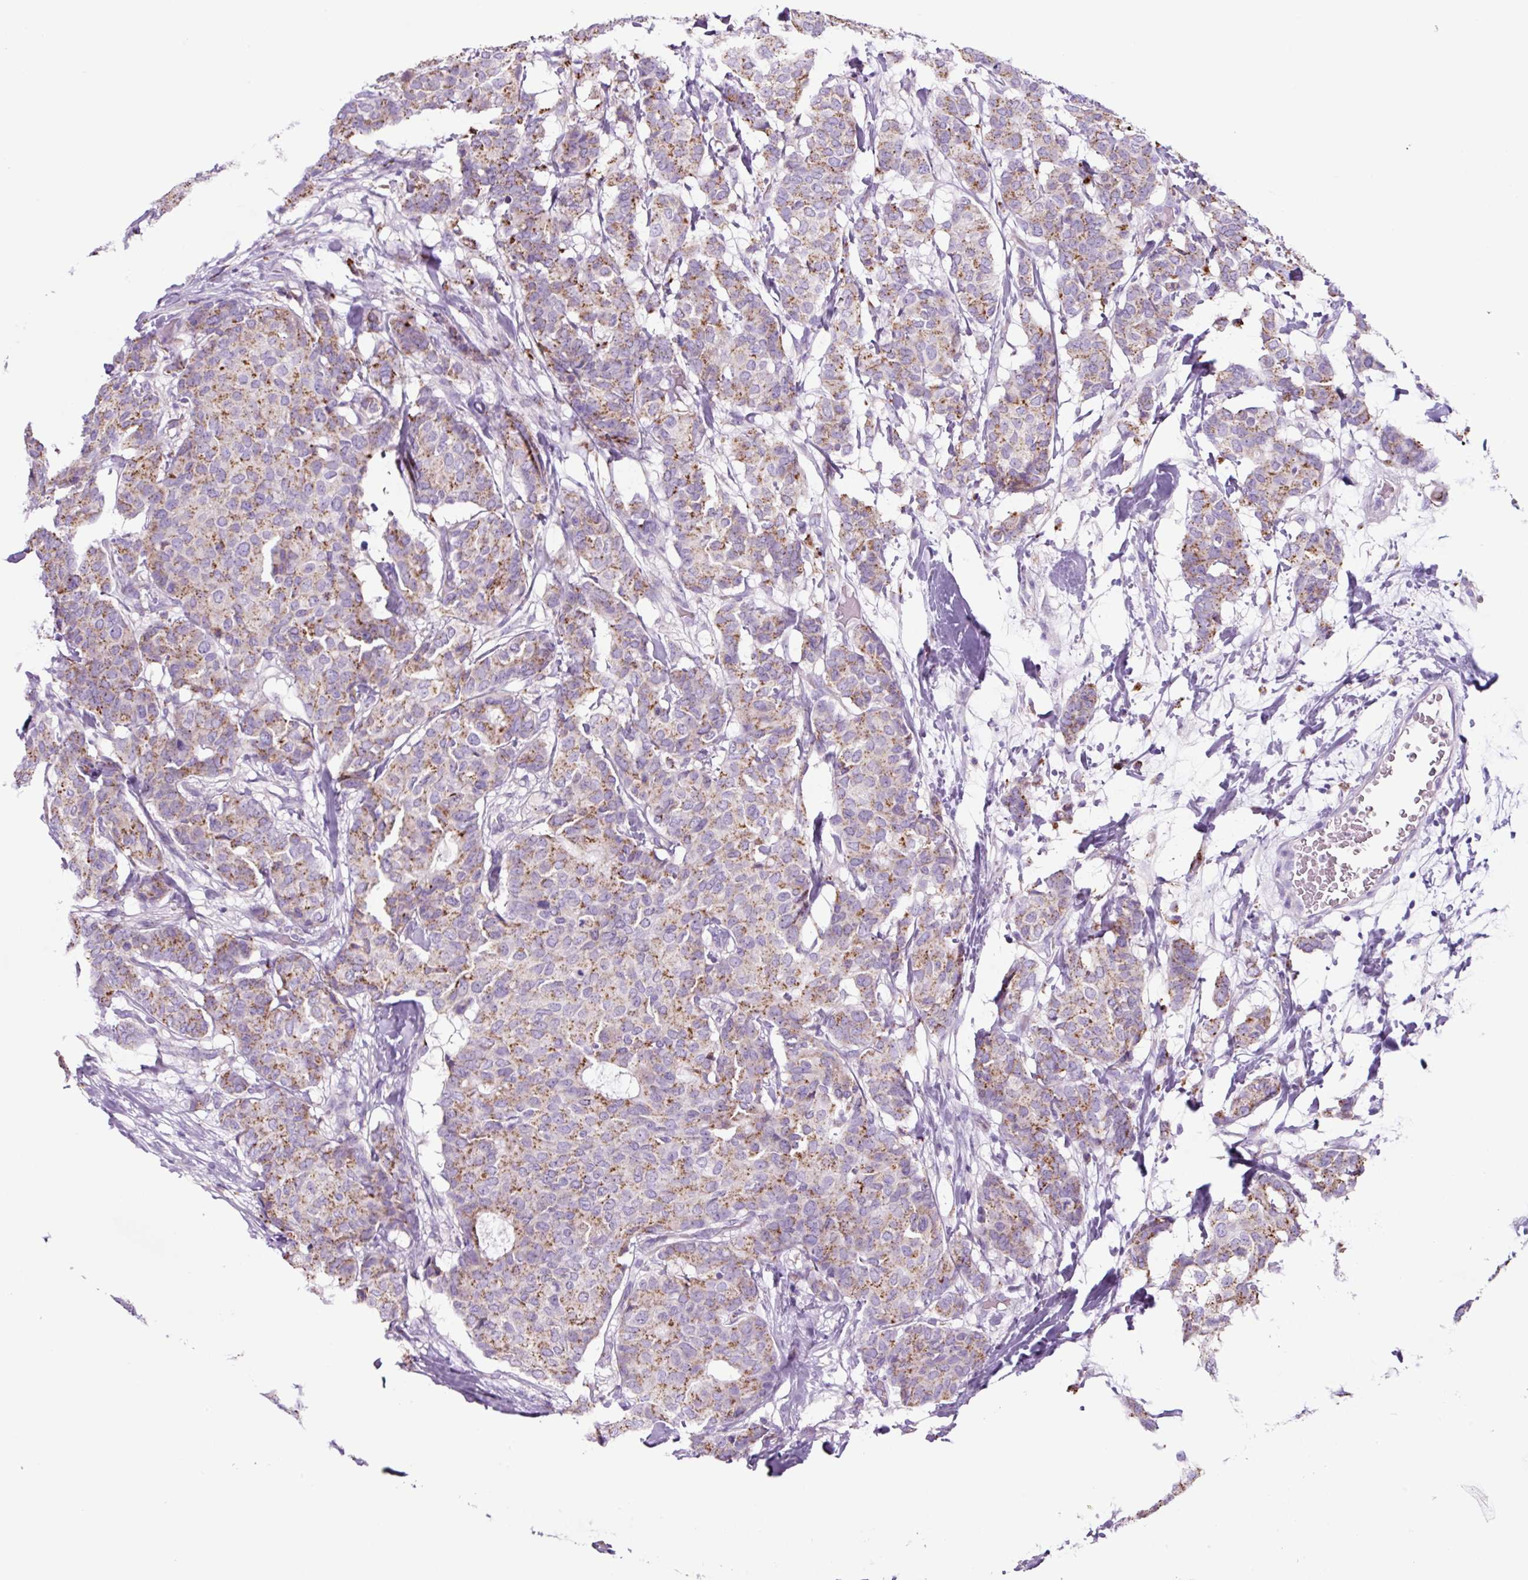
{"staining": {"intensity": "moderate", "quantity": "25%-75%", "location": "cytoplasmic/membranous"}, "tissue": "breast cancer", "cell_type": "Tumor cells", "image_type": "cancer", "snomed": [{"axis": "morphology", "description": "Duct carcinoma"}, {"axis": "topography", "description": "Breast"}], "caption": "Immunohistochemistry of human breast cancer reveals medium levels of moderate cytoplasmic/membranous staining in about 25%-75% of tumor cells.", "gene": "LCN10", "patient": {"sex": "female", "age": 75}}